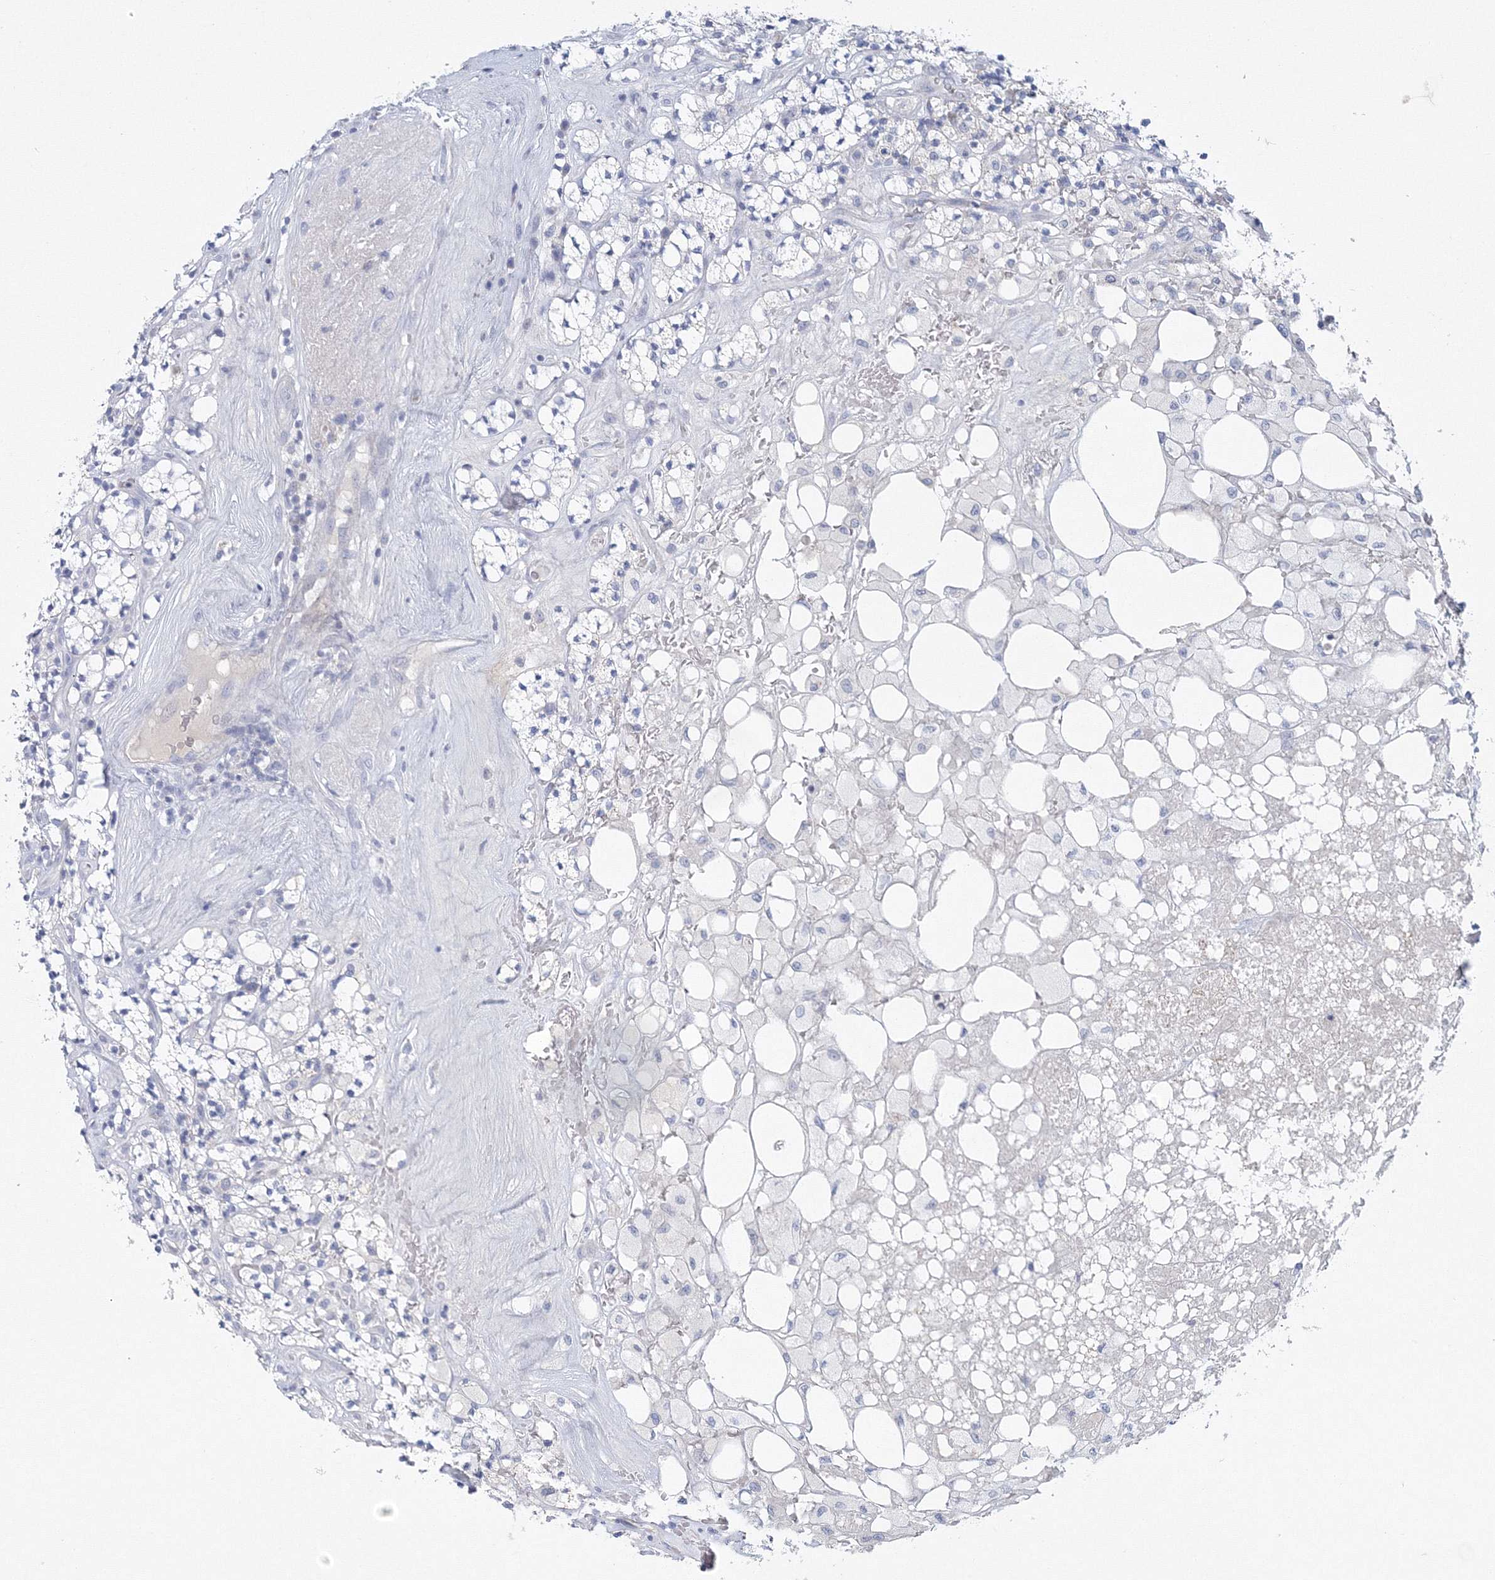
{"staining": {"intensity": "negative", "quantity": "none", "location": "none"}, "tissue": "renal cancer", "cell_type": "Tumor cells", "image_type": "cancer", "snomed": [{"axis": "morphology", "description": "Adenocarcinoma, NOS"}, {"axis": "topography", "description": "Kidney"}], "caption": "Renal cancer (adenocarcinoma) was stained to show a protein in brown. There is no significant expression in tumor cells.", "gene": "NIPAL1", "patient": {"sex": "male", "age": 77}}